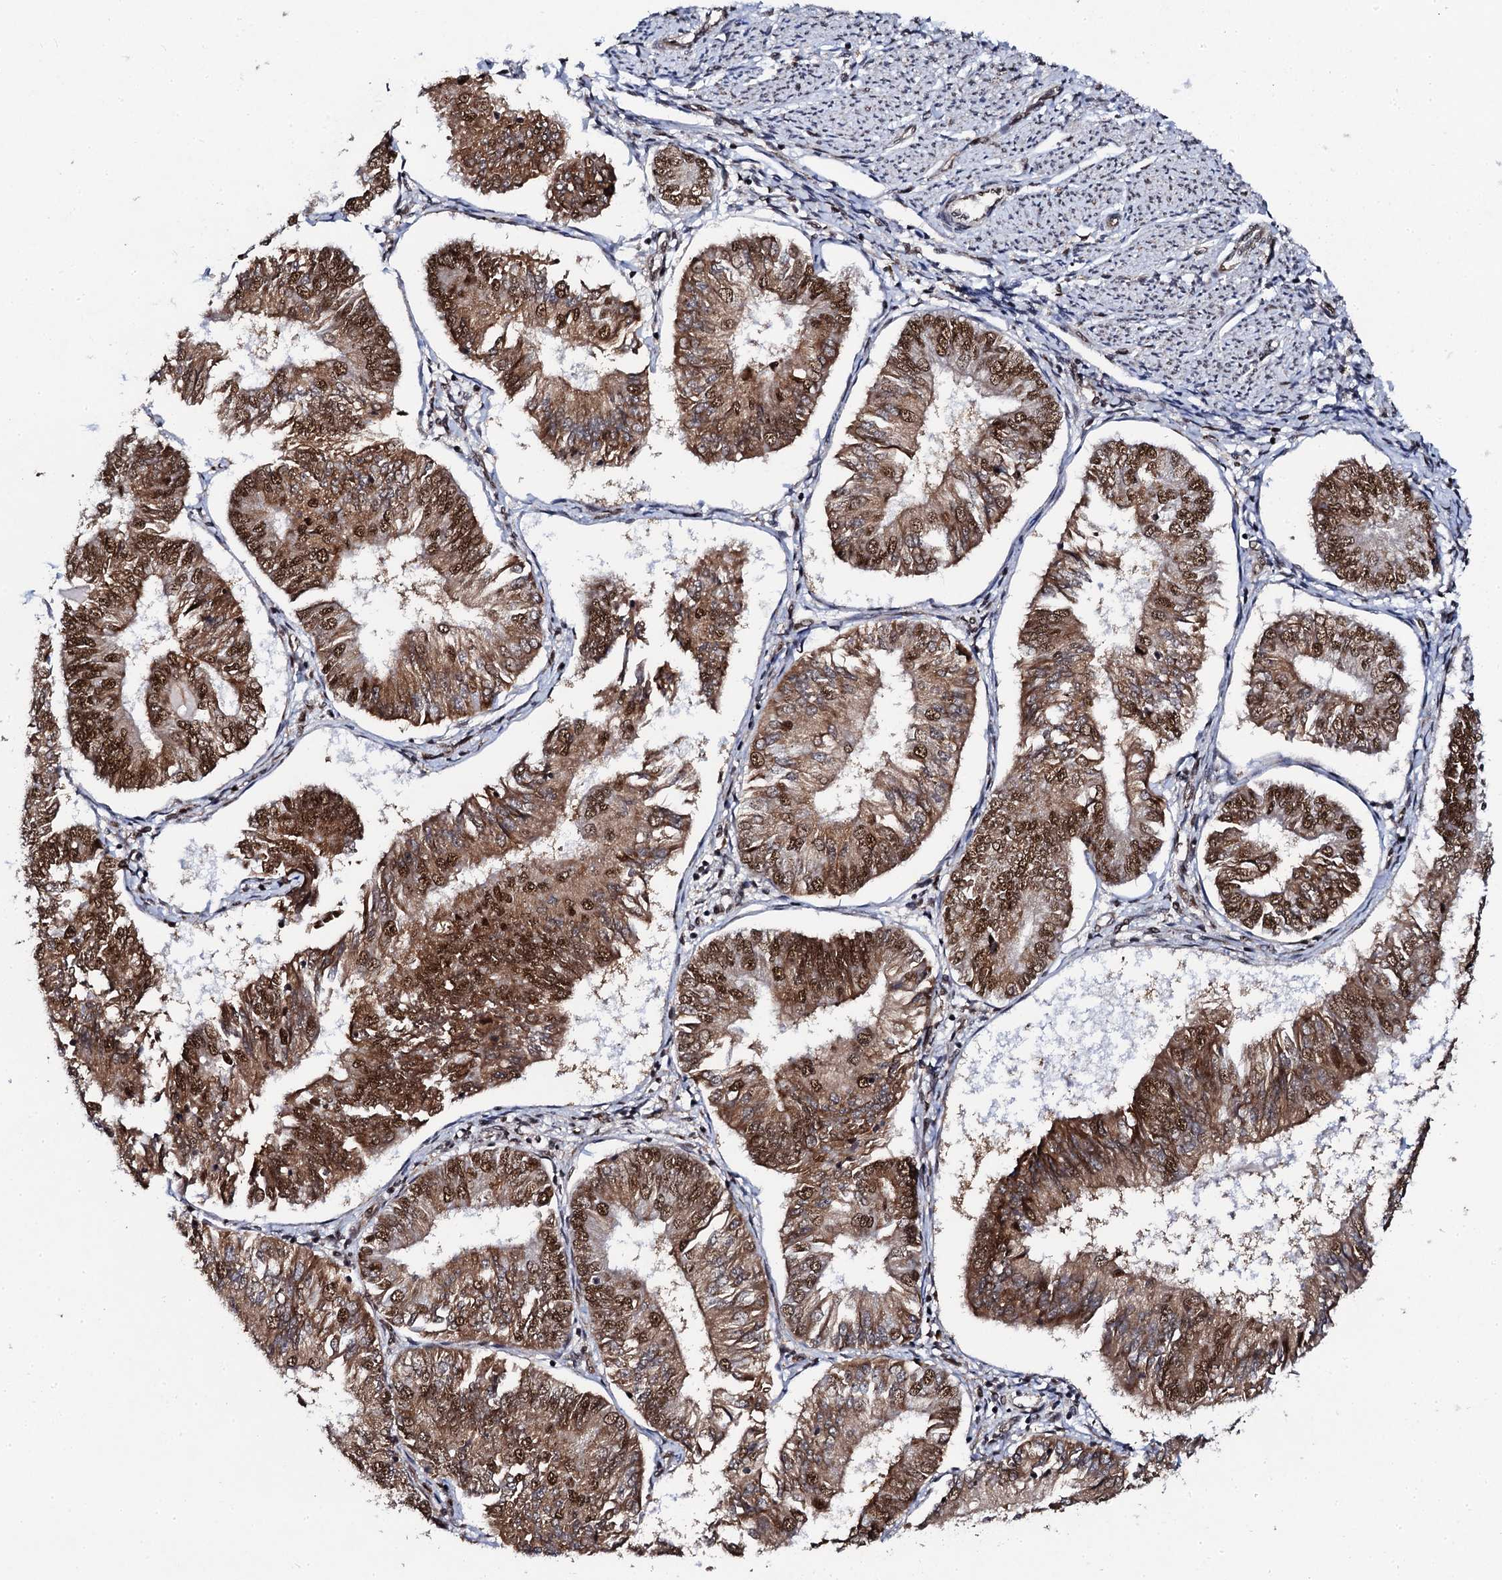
{"staining": {"intensity": "strong", "quantity": ">75%", "location": "cytoplasmic/membranous,nuclear"}, "tissue": "endometrial cancer", "cell_type": "Tumor cells", "image_type": "cancer", "snomed": [{"axis": "morphology", "description": "Adenocarcinoma, NOS"}, {"axis": "topography", "description": "Endometrium"}], "caption": "Endometrial adenocarcinoma stained for a protein demonstrates strong cytoplasmic/membranous and nuclear positivity in tumor cells.", "gene": "CSTF3", "patient": {"sex": "female", "age": 58}}